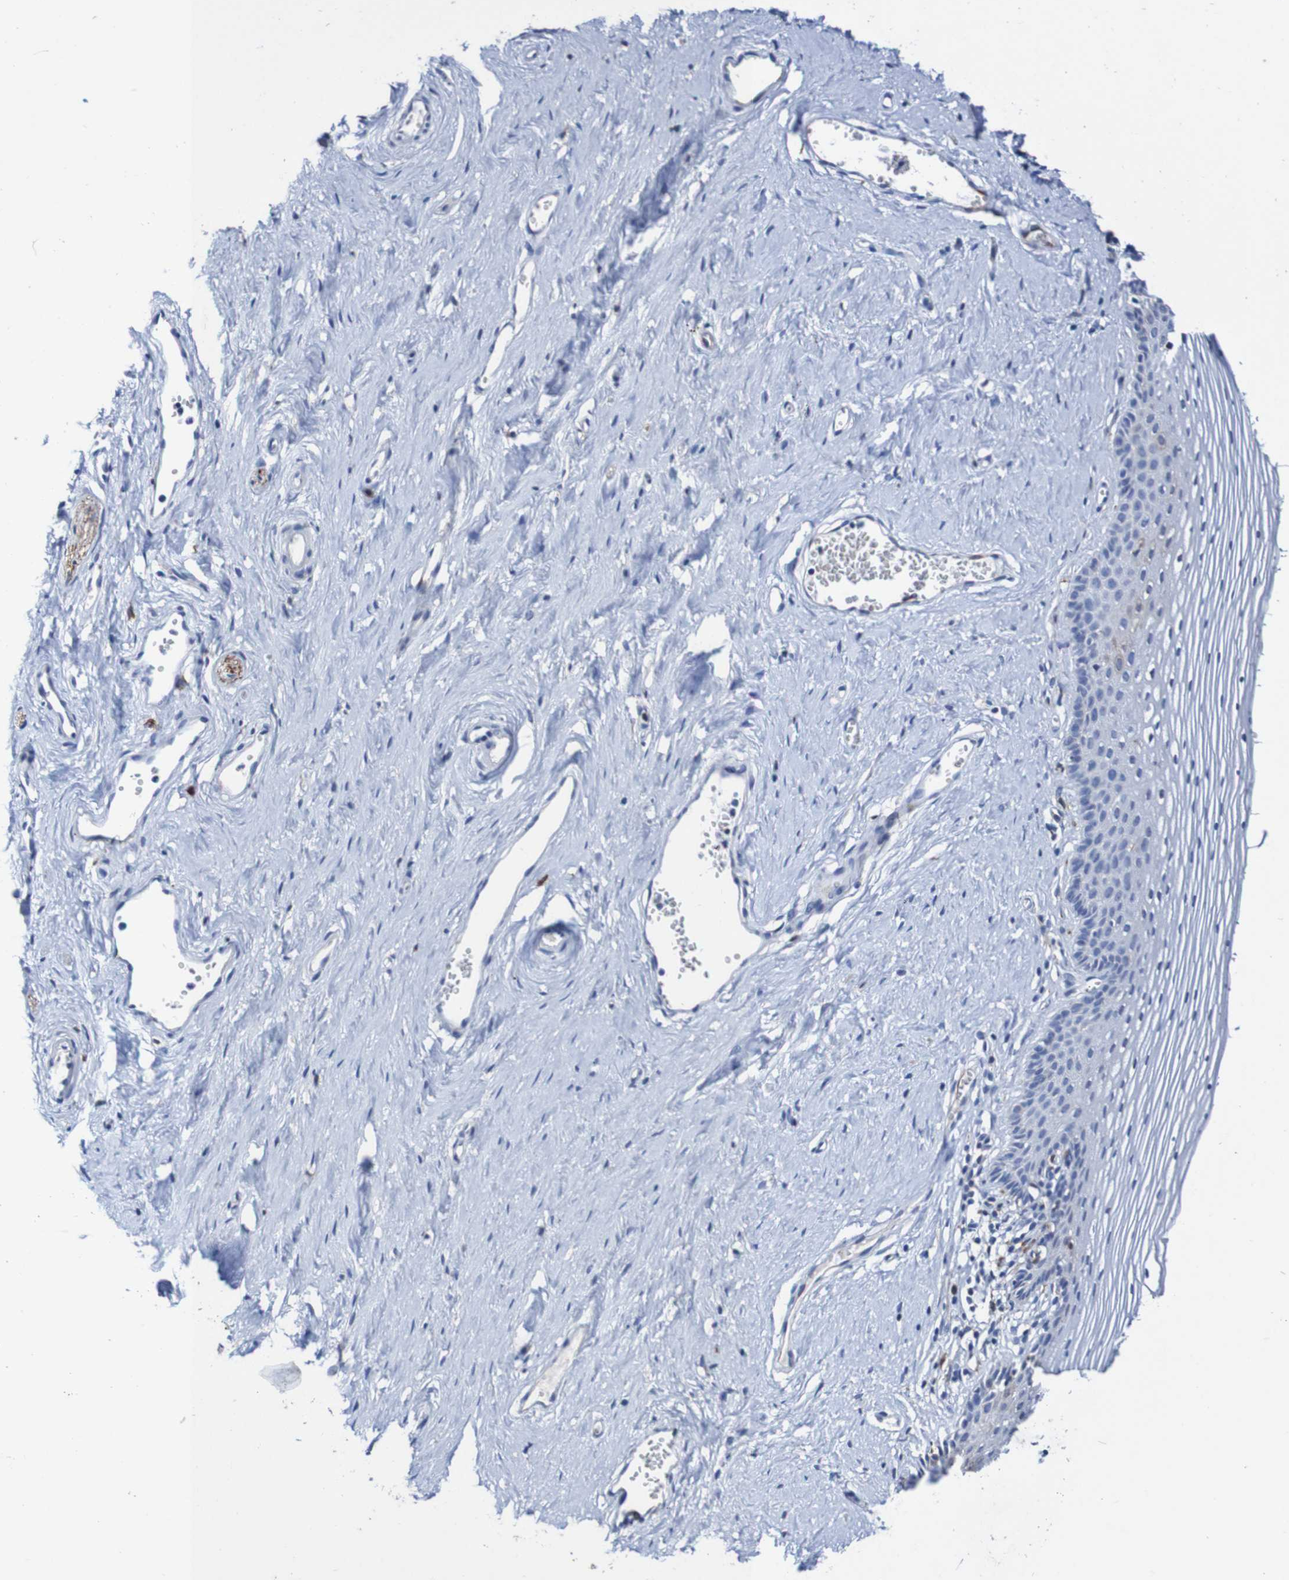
{"staining": {"intensity": "negative", "quantity": "none", "location": "none"}, "tissue": "vagina", "cell_type": "Squamous epithelial cells", "image_type": "normal", "snomed": [{"axis": "morphology", "description": "Normal tissue, NOS"}, {"axis": "topography", "description": "Vagina"}], "caption": "High magnification brightfield microscopy of benign vagina stained with DAB (3,3'-diaminobenzidine) (brown) and counterstained with hematoxylin (blue): squamous epithelial cells show no significant expression.", "gene": "SEZ6", "patient": {"sex": "female", "age": 32}}